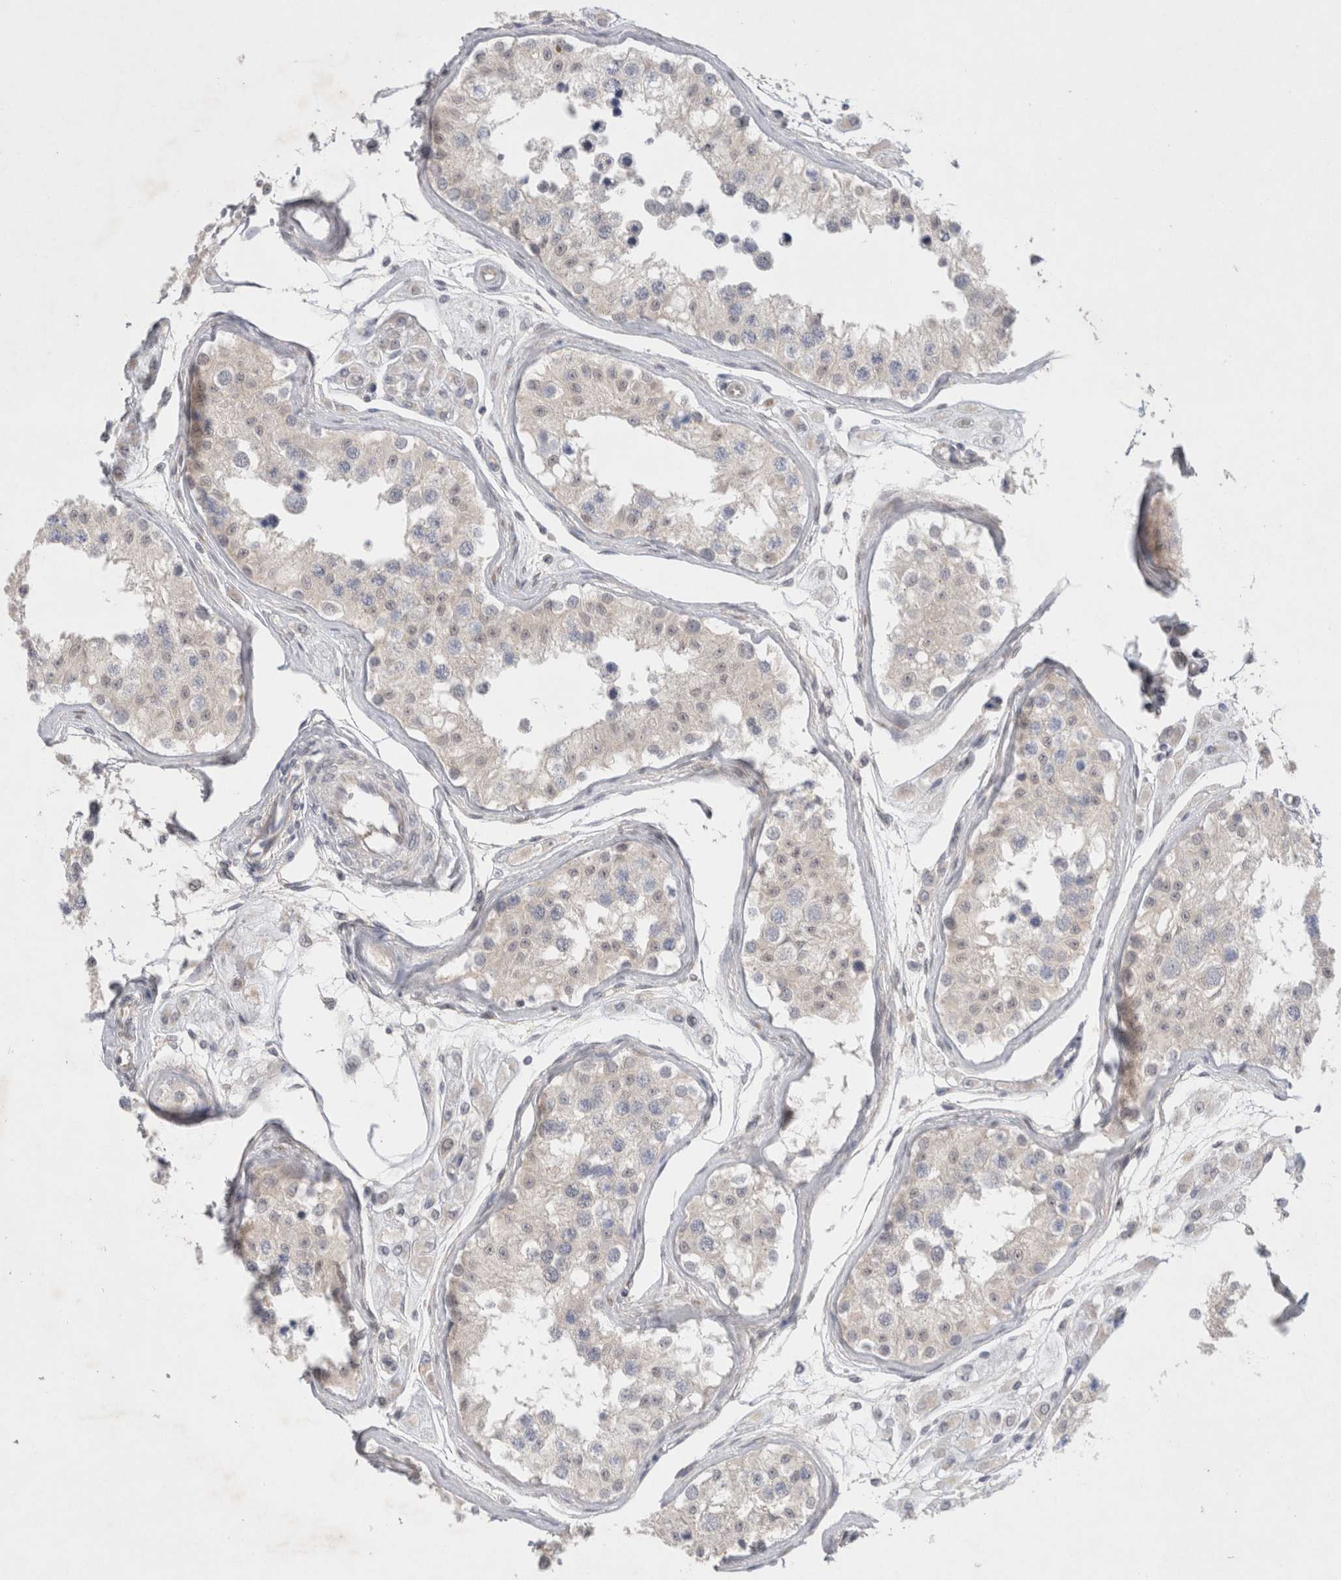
{"staining": {"intensity": "weak", "quantity": "<25%", "location": "cytoplasmic/membranous"}, "tissue": "testis", "cell_type": "Cells in seminiferous ducts", "image_type": "normal", "snomed": [{"axis": "morphology", "description": "Normal tissue, NOS"}, {"axis": "morphology", "description": "Adenocarcinoma, metastatic, NOS"}, {"axis": "topography", "description": "Testis"}], "caption": "IHC of benign human testis displays no positivity in cells in seminiferous ducts.", "gene": "BICD2", "patient": {"sex": "male", "age": 26}}